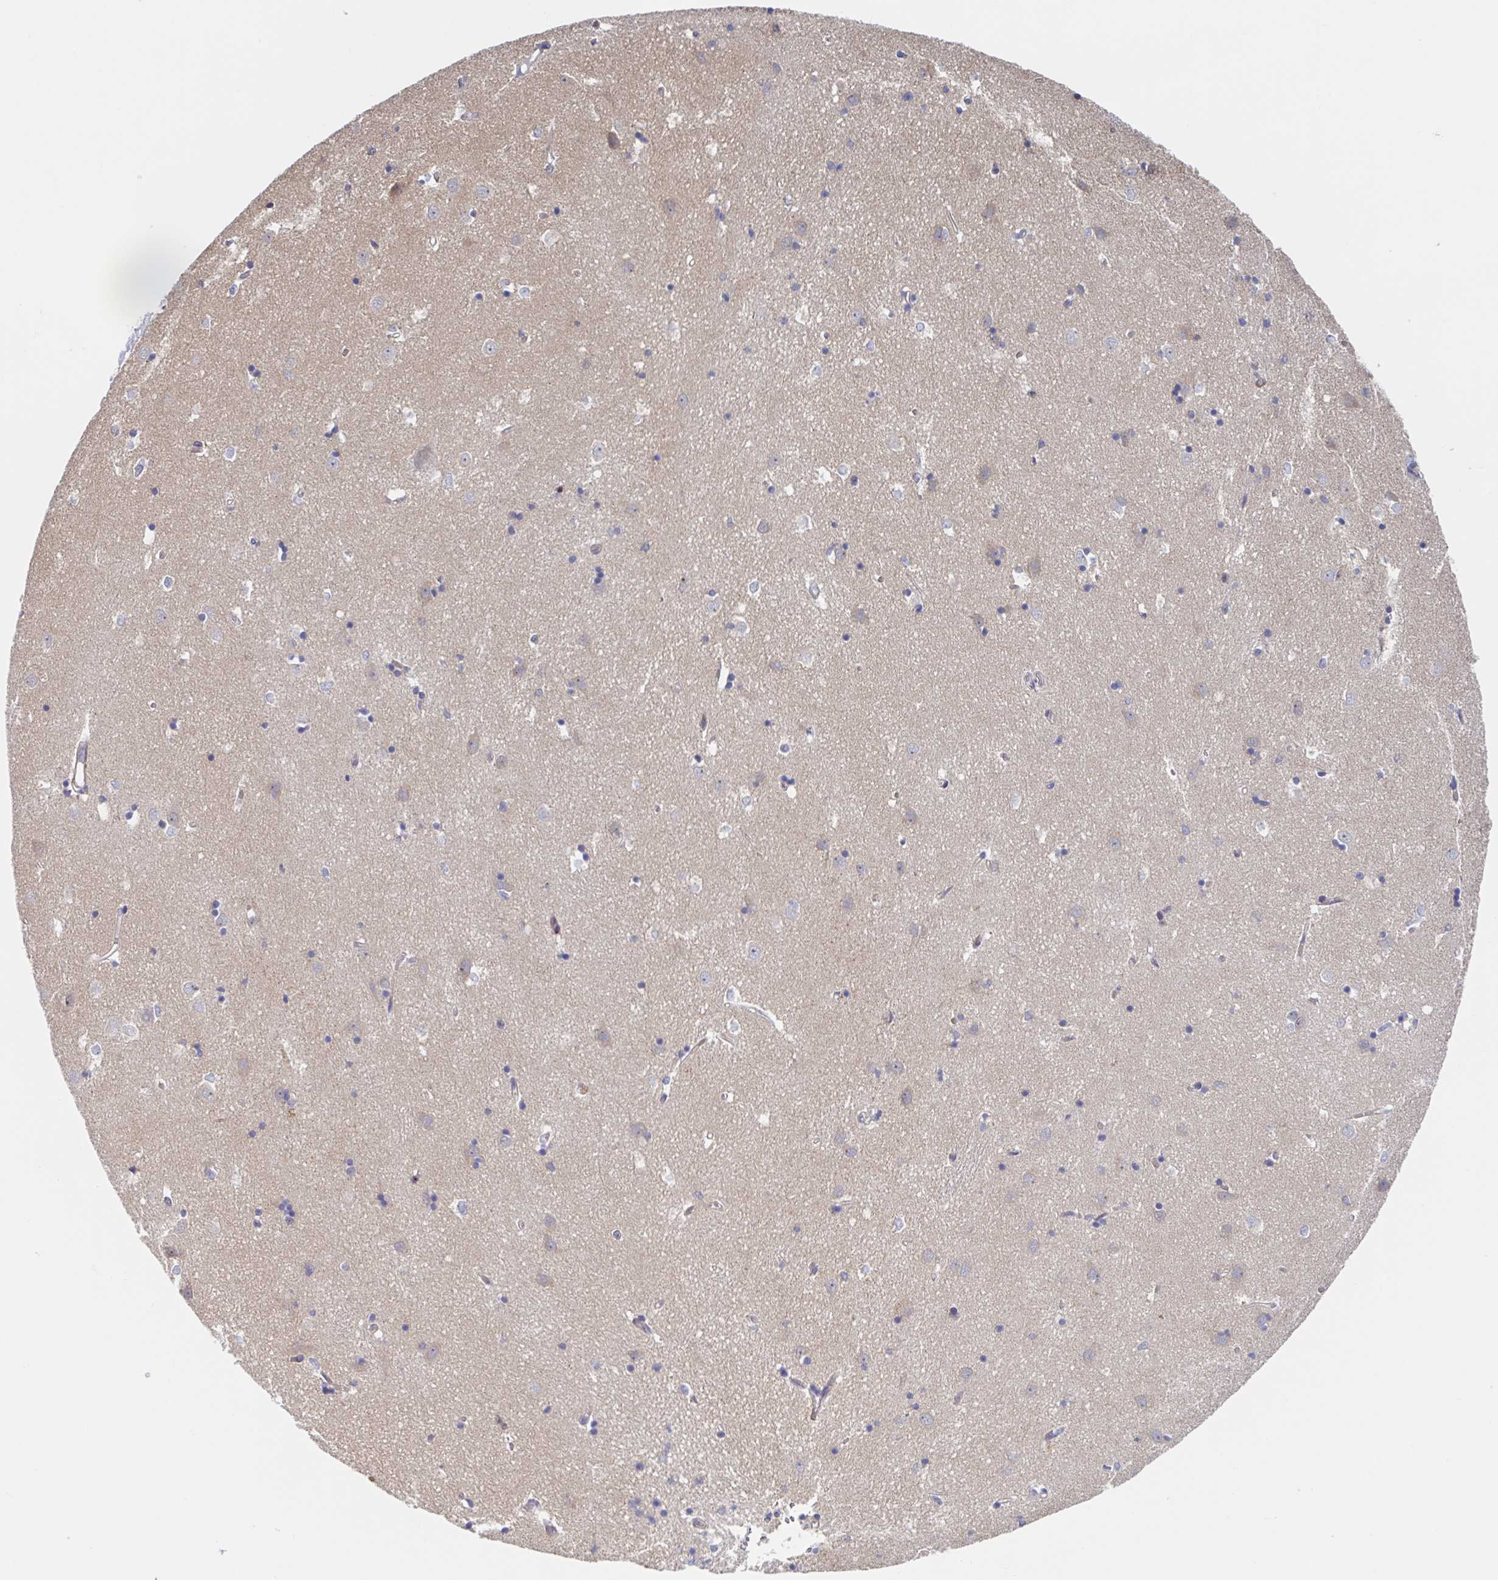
{"staining": {"intensity": "negative", "quantity": "none", "location": "none"}, "tissue": "caudate", "cell_type": "Glial cells", "image_type": "normal", "snomed": [{"axis": "morphology", "description": "Normal tissue, NOS"}, {"axis": "topography", "description": "Lateral ventricle wall"}], "caption": "IHC image of benign human caudate stained for a protein (brown), which reveals no expression in glial cells. (Brightfield microscopy of DAB immunohistochemistry at high magnification).", "gene": "DHRS12", "patient": {"sex": "male", "age": 54}}